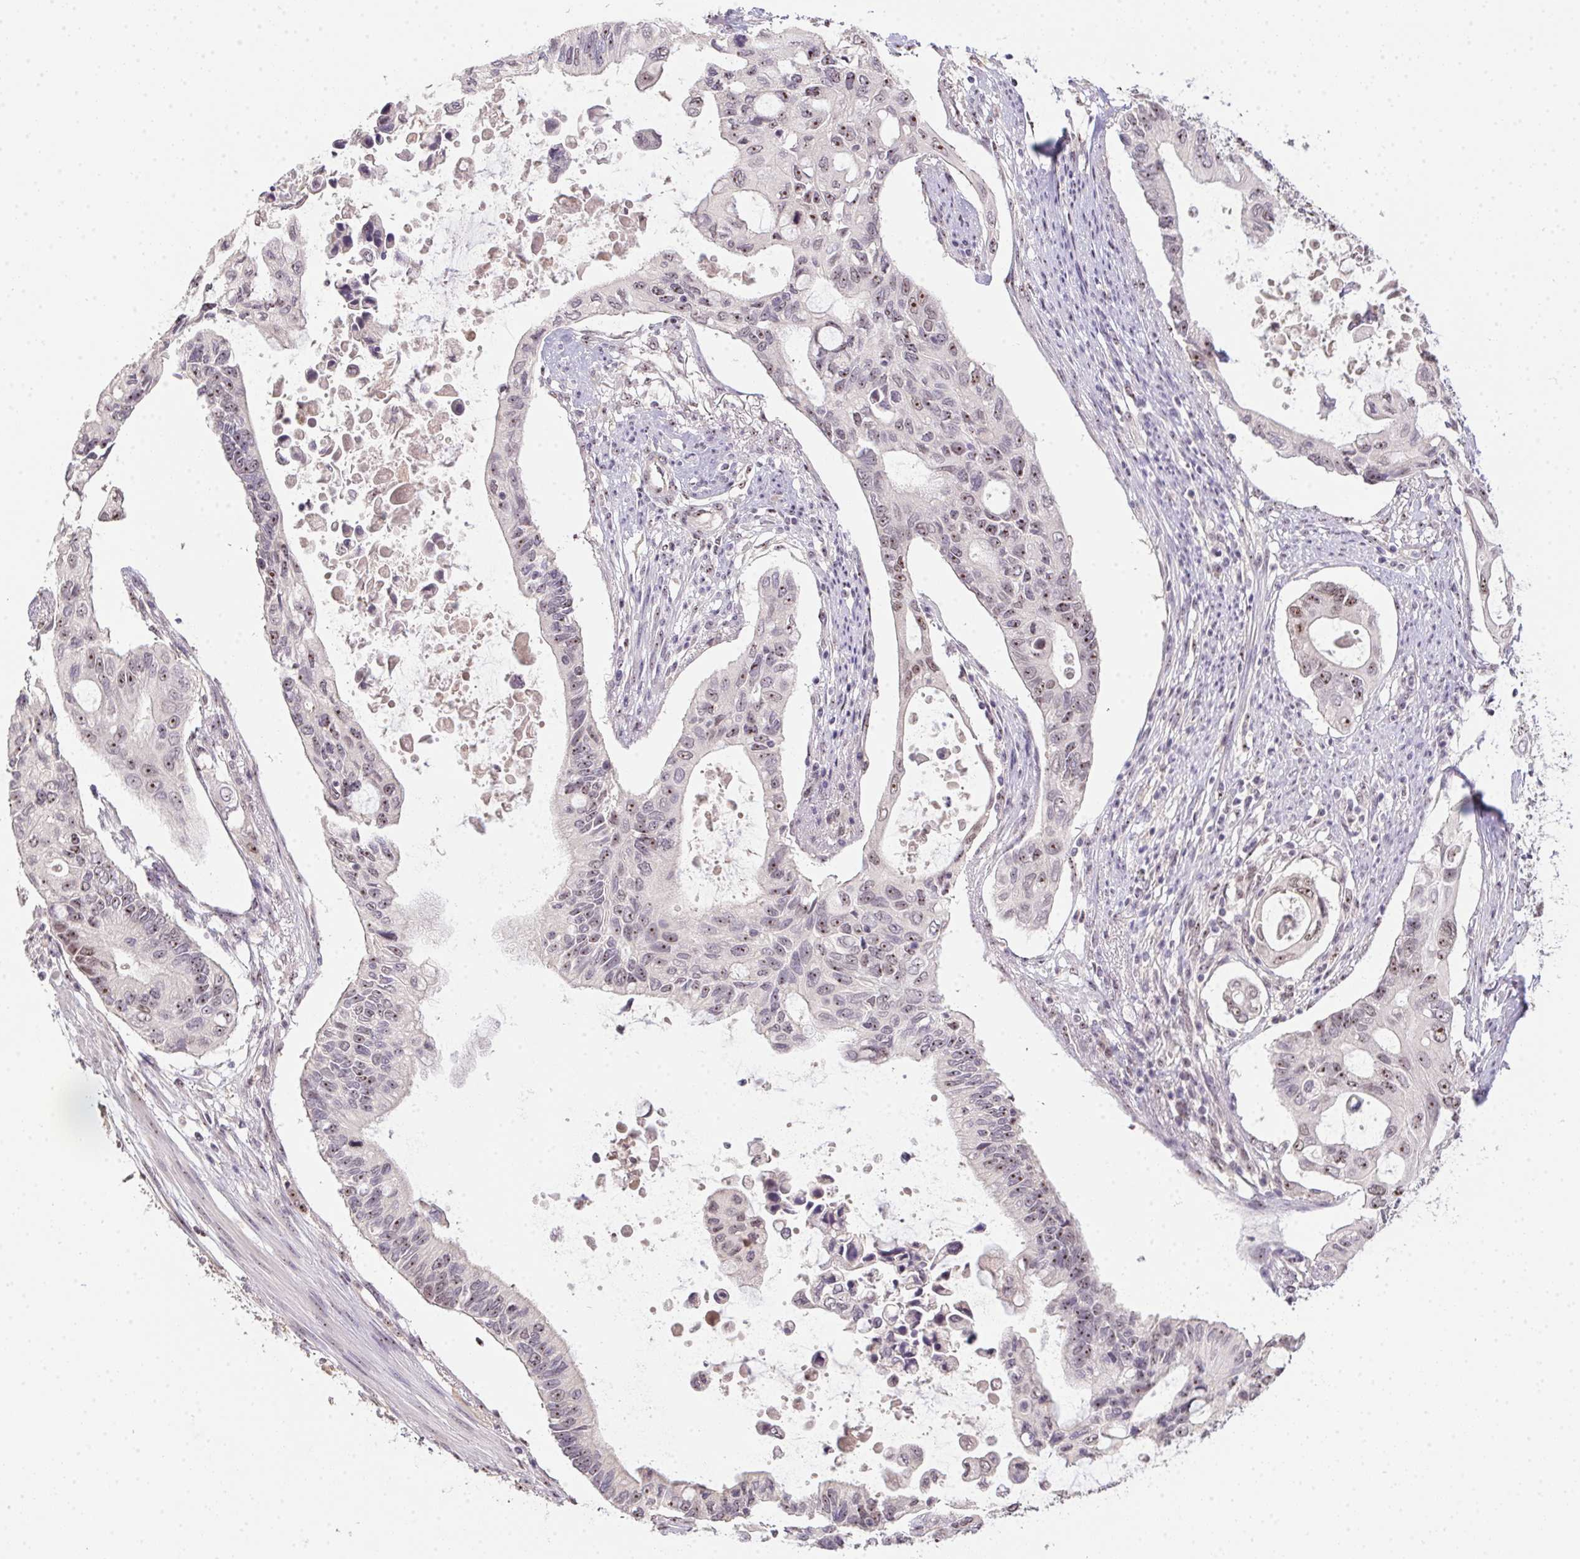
{"staining": {"intensity": "weak", "quantity": "25%-75%", "location": "nuclear"}, "tissue": "pancreatic cancer", "cell_type": "Tumor cells", "image_type": "cancer", "snomed": [{"axis": "morphology", "description": "Adenocarcinoma, NOS"}, {"axis": "topography", "description": "Pancreas"}], "caption": "DAB (3,3'-diaminobenzidine) immunohistochemical staining of pancreatic cancer (adenocarcinoma) demonstrates weak nuclear protein expression in approximately 25%-75% of tumor cells.", "gene": "BATF2", "patient": {"sex": "female", "age": 63}}